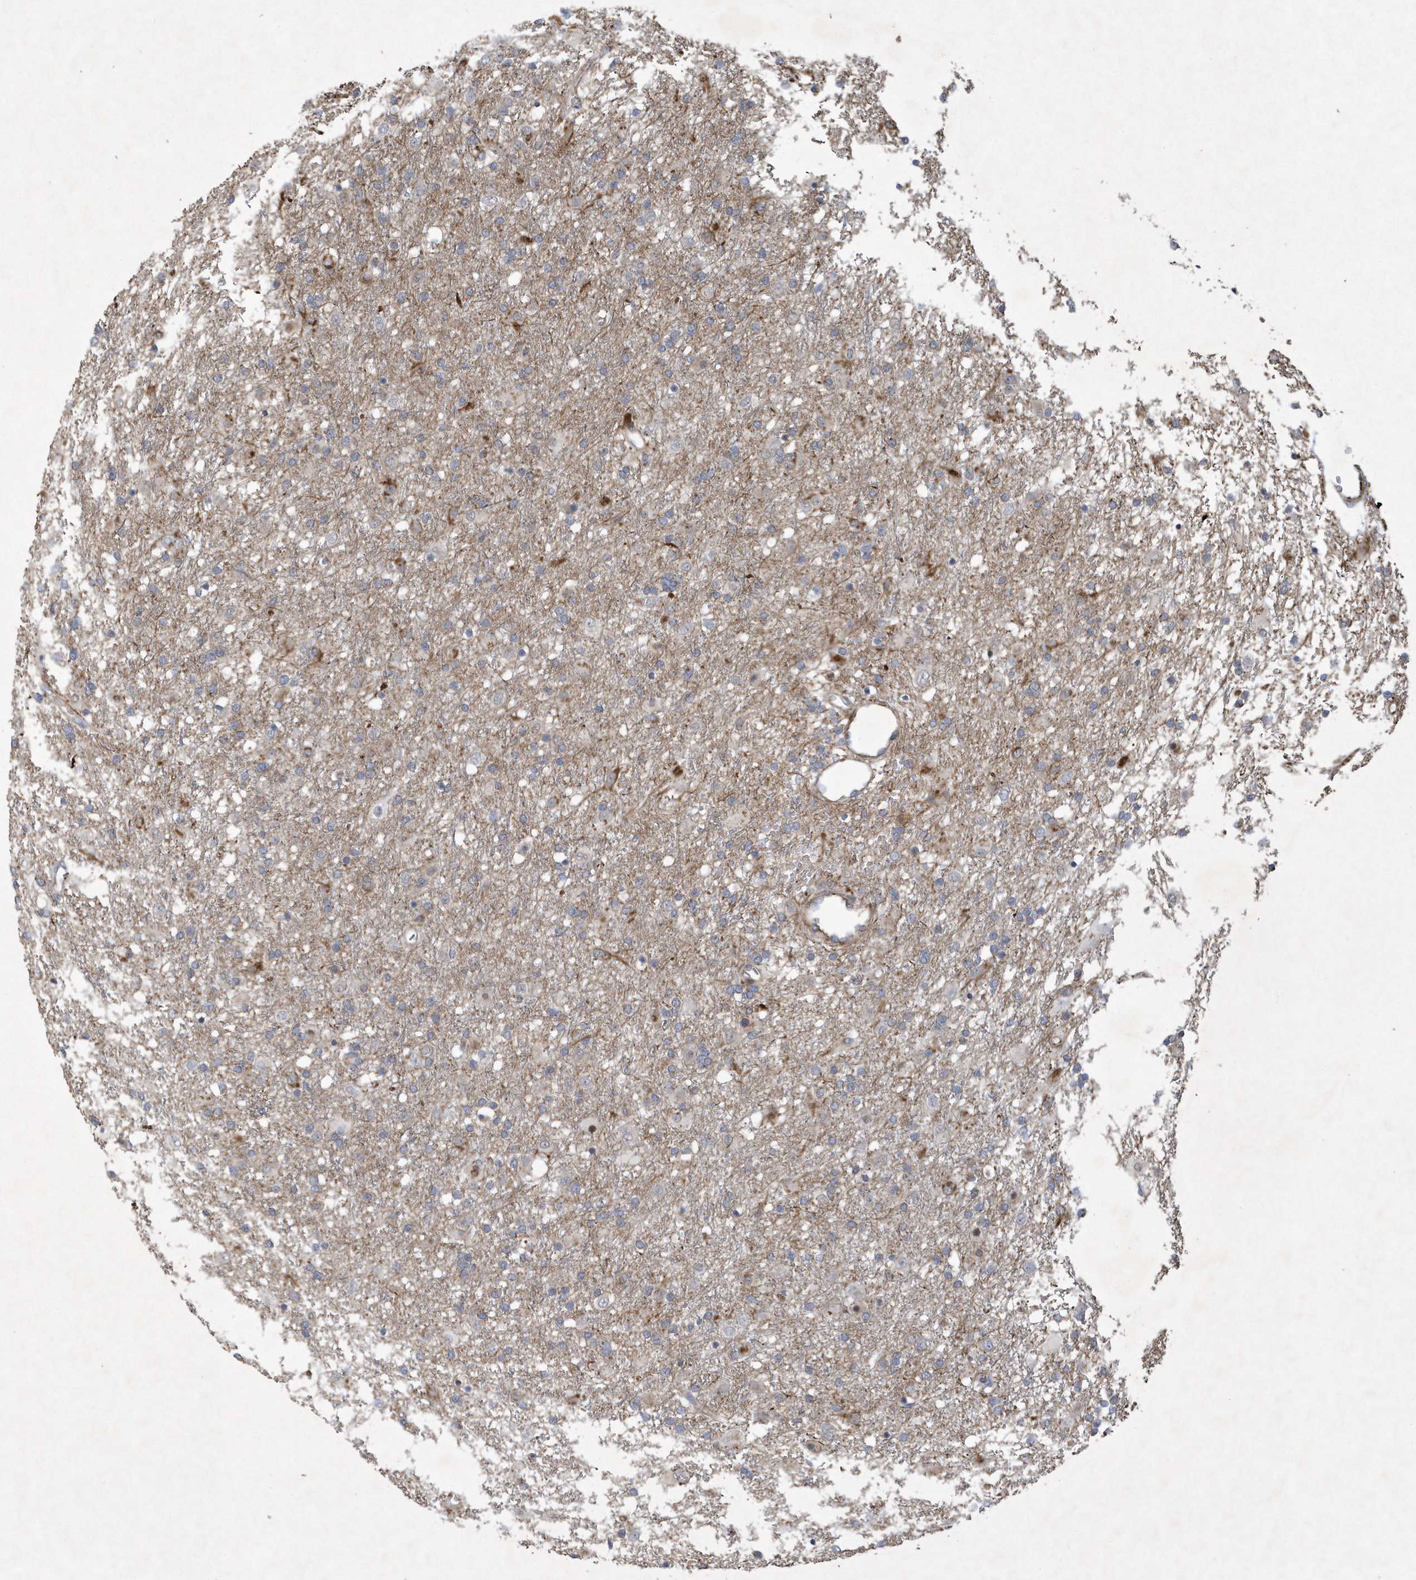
{"staining": {"intensity": "negative", "quantity": "none", "location": "none"}, "tissue": "glioma", "cell_type": "Tumor cells", "image_type": "cancer", "snomed": [{"axis": "morphology", "description": "Glioma, malignant, Low grade"}, {"axis": "topography", "description": "Brain"}], "caption": "There is no significant staining in tumor cells of glioma. (DAB (3,3'-diaminobenzidine) immunohistochemistry (IHC) visualized using brightfield microscopy, high magnification).", "gene": "N4BP2", "patient": {"sex": "male", "age": 65}}